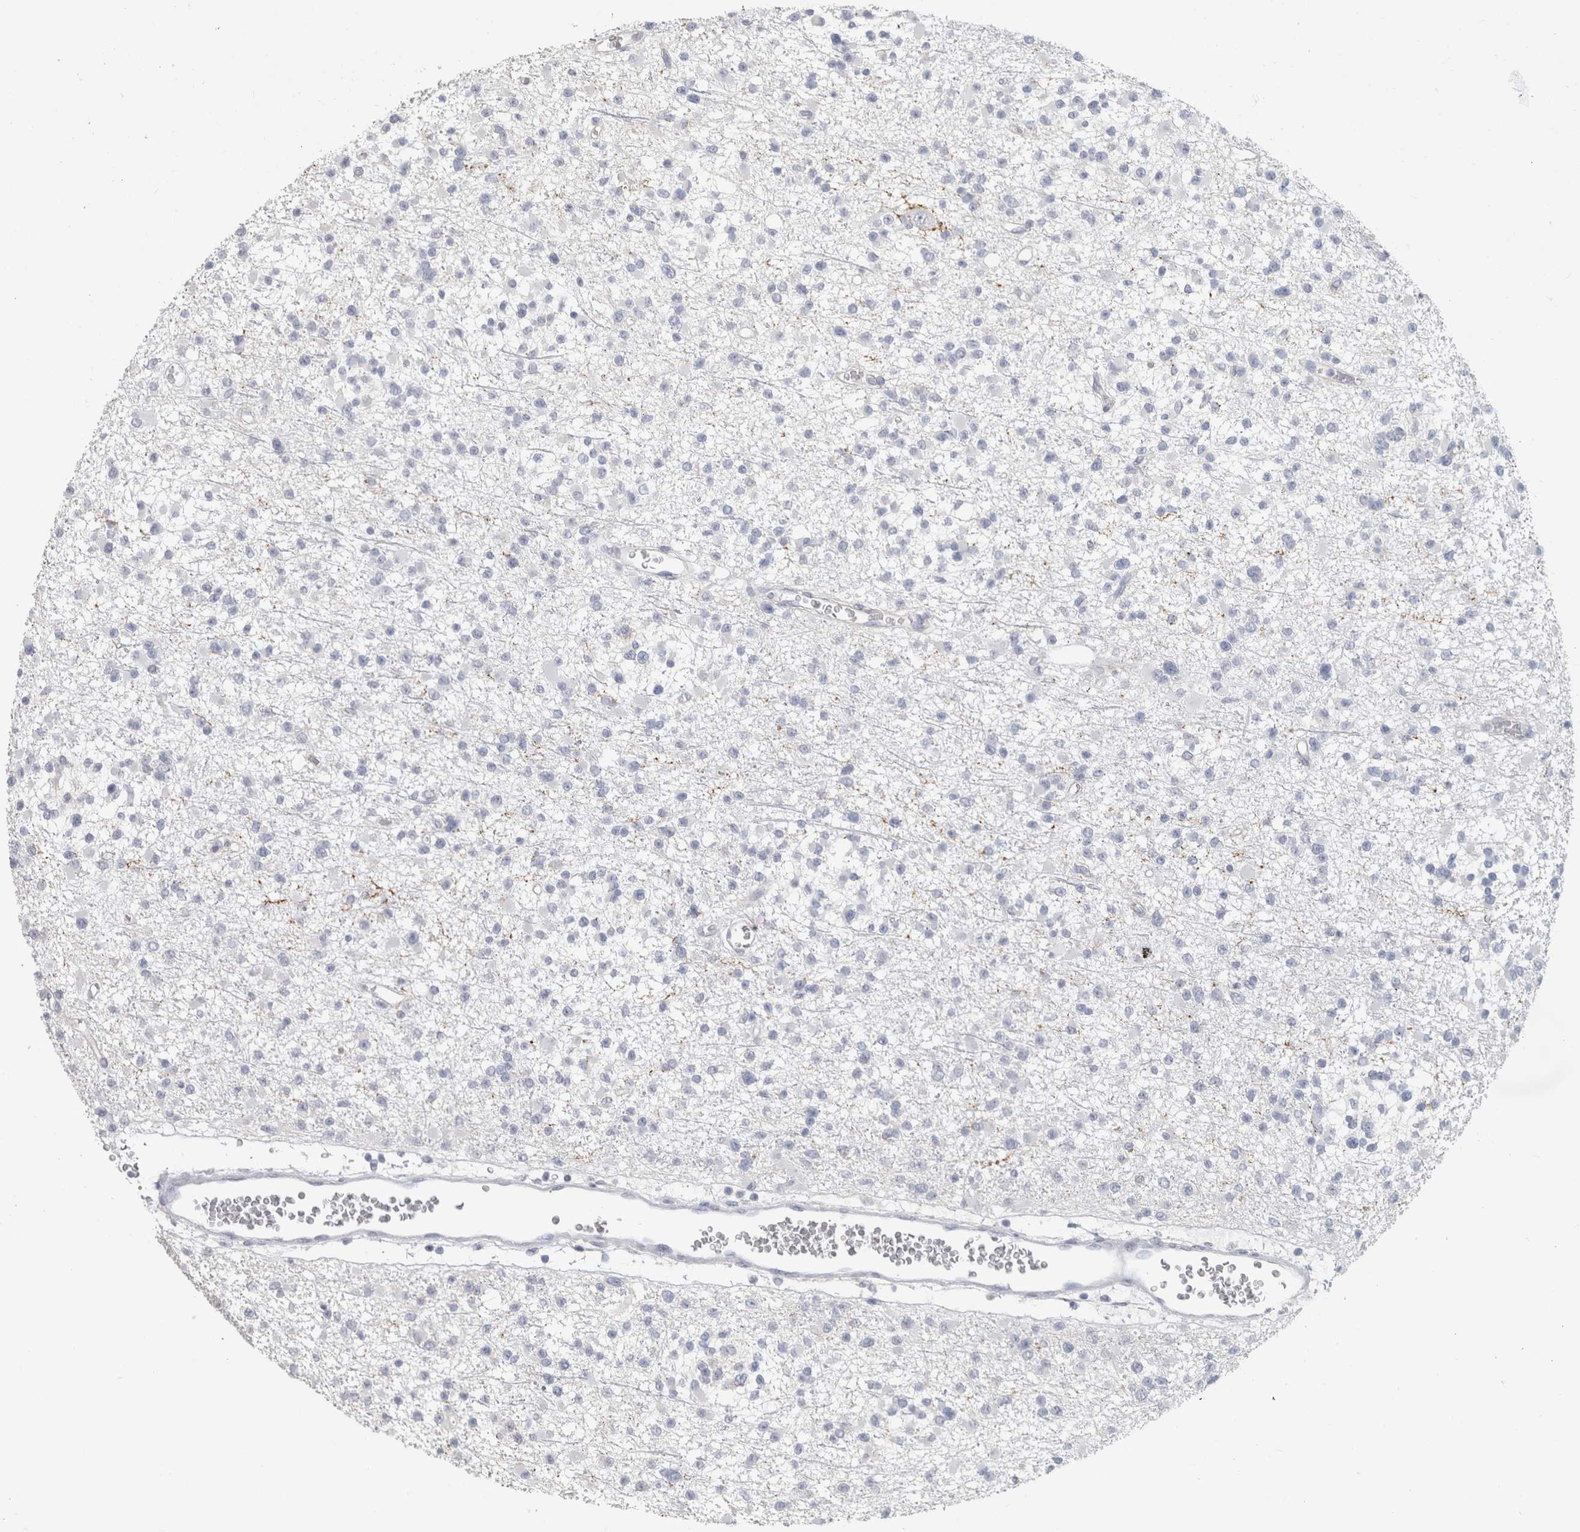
{"staining": {"intensity": "negative", "quantity": "none", "location": "none"}, "tissue": "glioma", "cell_type": "Tumor cells", "image_type": "cancer", "snomed": [{"axis": "morphology", "description": "Glioma, malignant, Low grade"}, {"axis": "topography", "description": "Brain"}], "caption": "Human malignant glioma (low-grade) stained for a protein using immunohistochemistry exhibits no positivity in tumor cells.", "gene": "SLC6A1", "patient": {"sex": "female", "age": 22}}